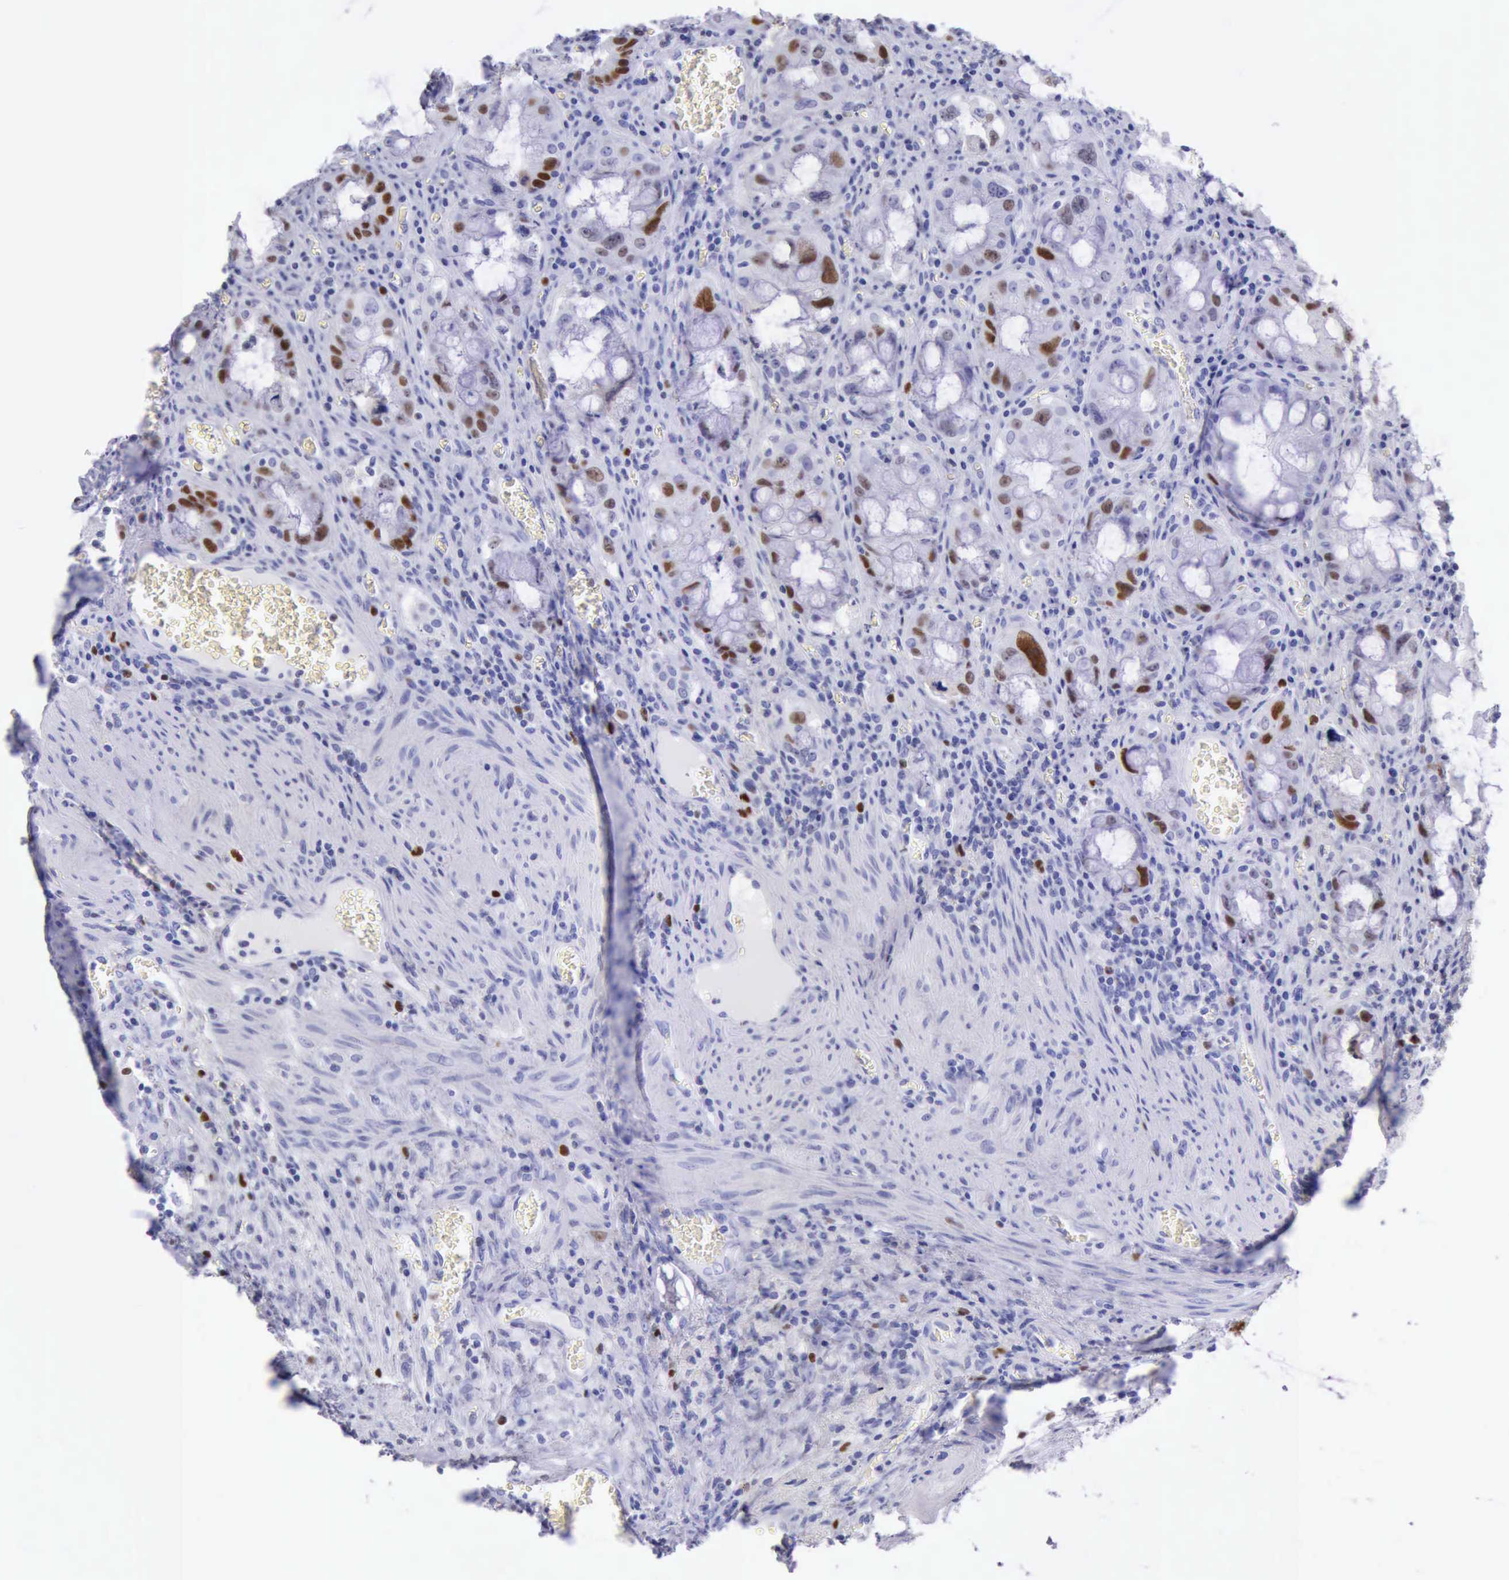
{"staining": {"intensity": "strong", "quantity": "<25%", "location": "nuclear"}, "tissue": "colorectal cancer", "cell_type": "Tumor cells", "image_type": "cancer", "snomed": [{"axis": "morphology", "description": "Adenocarcinoma, NOS"}, {"axis": "topography", "description": "Rectum"}], "caption": "Immunohistochemistry (IHC) of colorectal cancer (adenocarcinoma) exhibits medium levels of strong nuclear expression in approximately <25% of tumor cells.", "gene": "MCM2", "patient": {"sex": "male", "age": 70}}